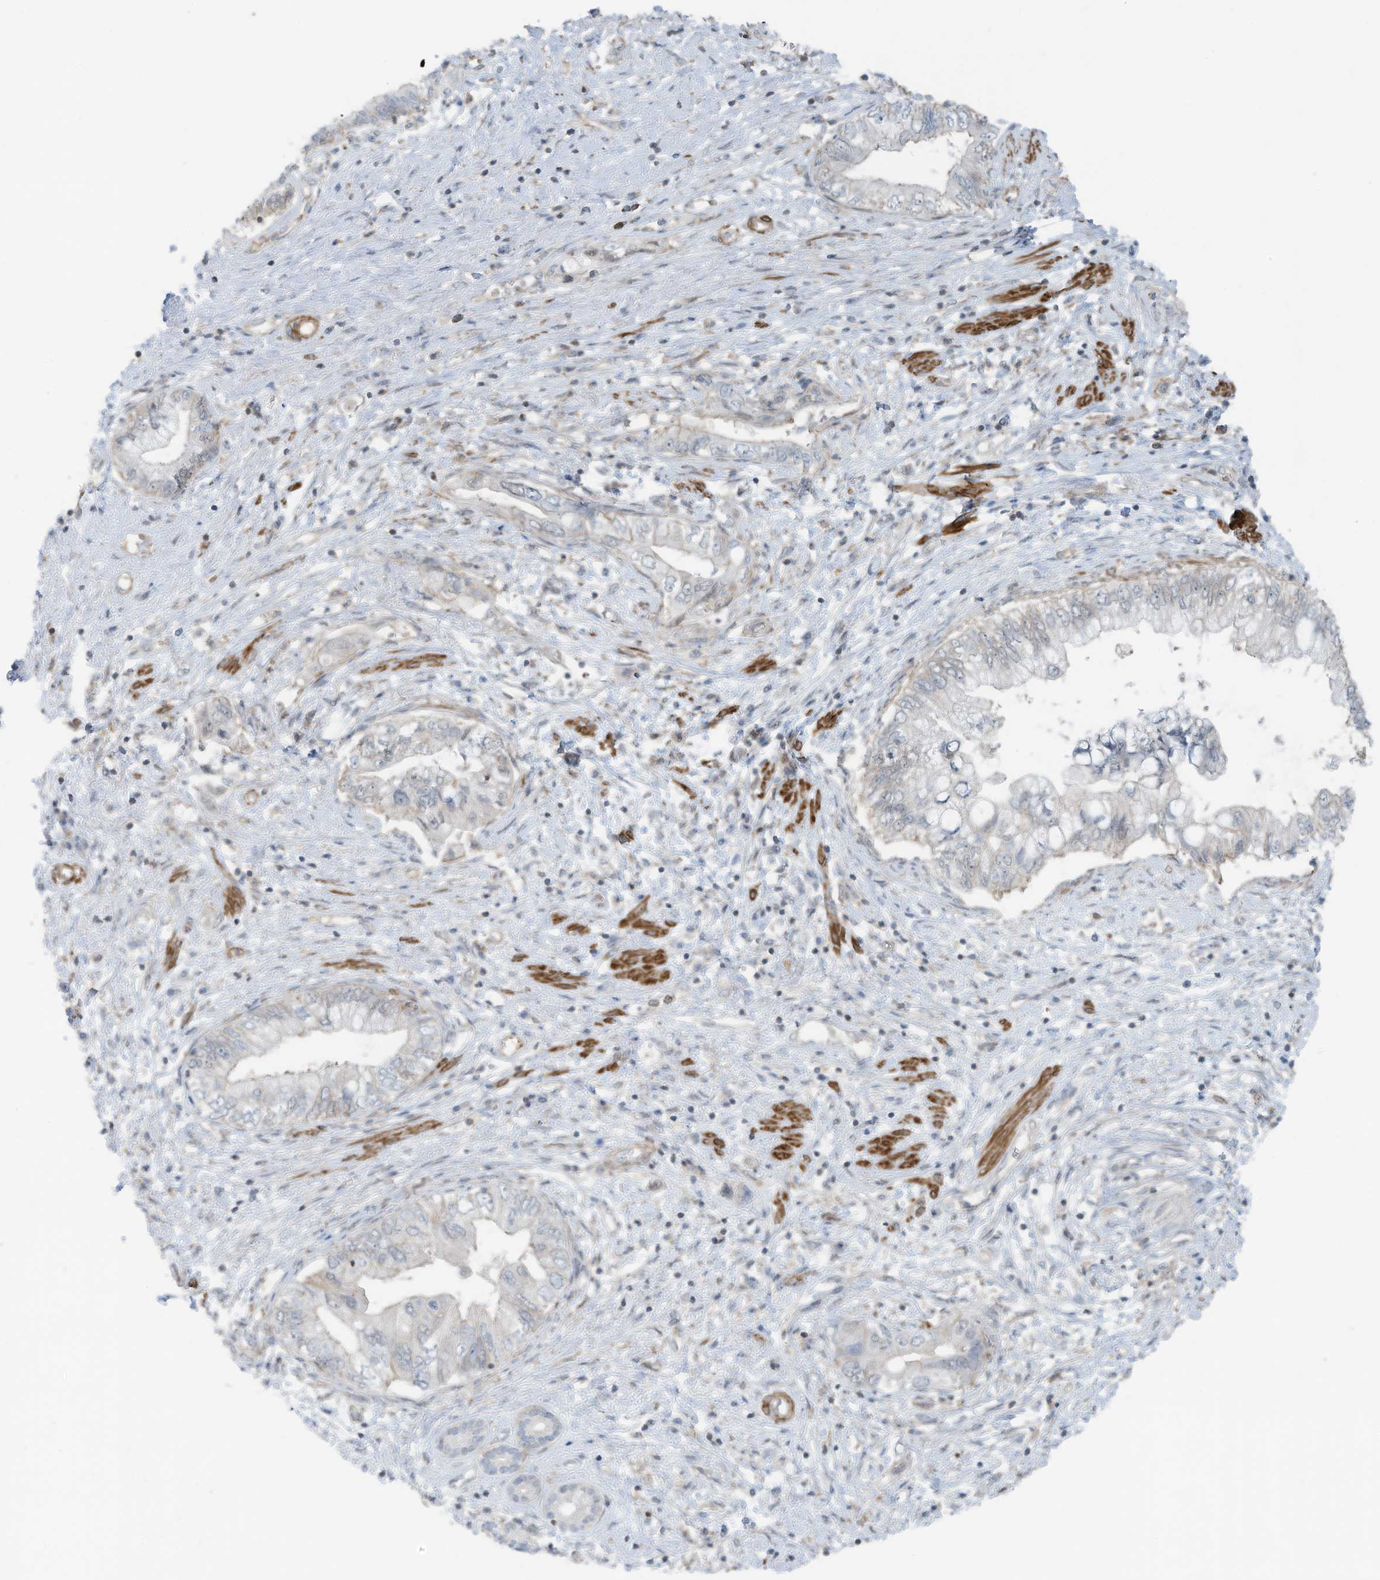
{"staining": {"intensity": "negative", "quantity": "none", "location": "none"}, "tissue": "pancreatic cancer", "cell_type": "Tumor cells", "image_type": "cancer", "snomed": [{"axis": "morphology", "description": "Adenocarcinoma, NOS"}, {"axis": "topography", "description": "Pancreas"}], "caption": "This photomicrograph is of adenocarcinoma (pancreatic) stained with immunohistochemistry to label a protein in brown with the nuclei are counter-stained blue. There is no expression in tumor cells. The staining is performed using DAB brown chromogen with nuclei counter-stained in using hematoxylin.", "gene": "ZNF846", "patient": {"sex": "female", "age": 73}}